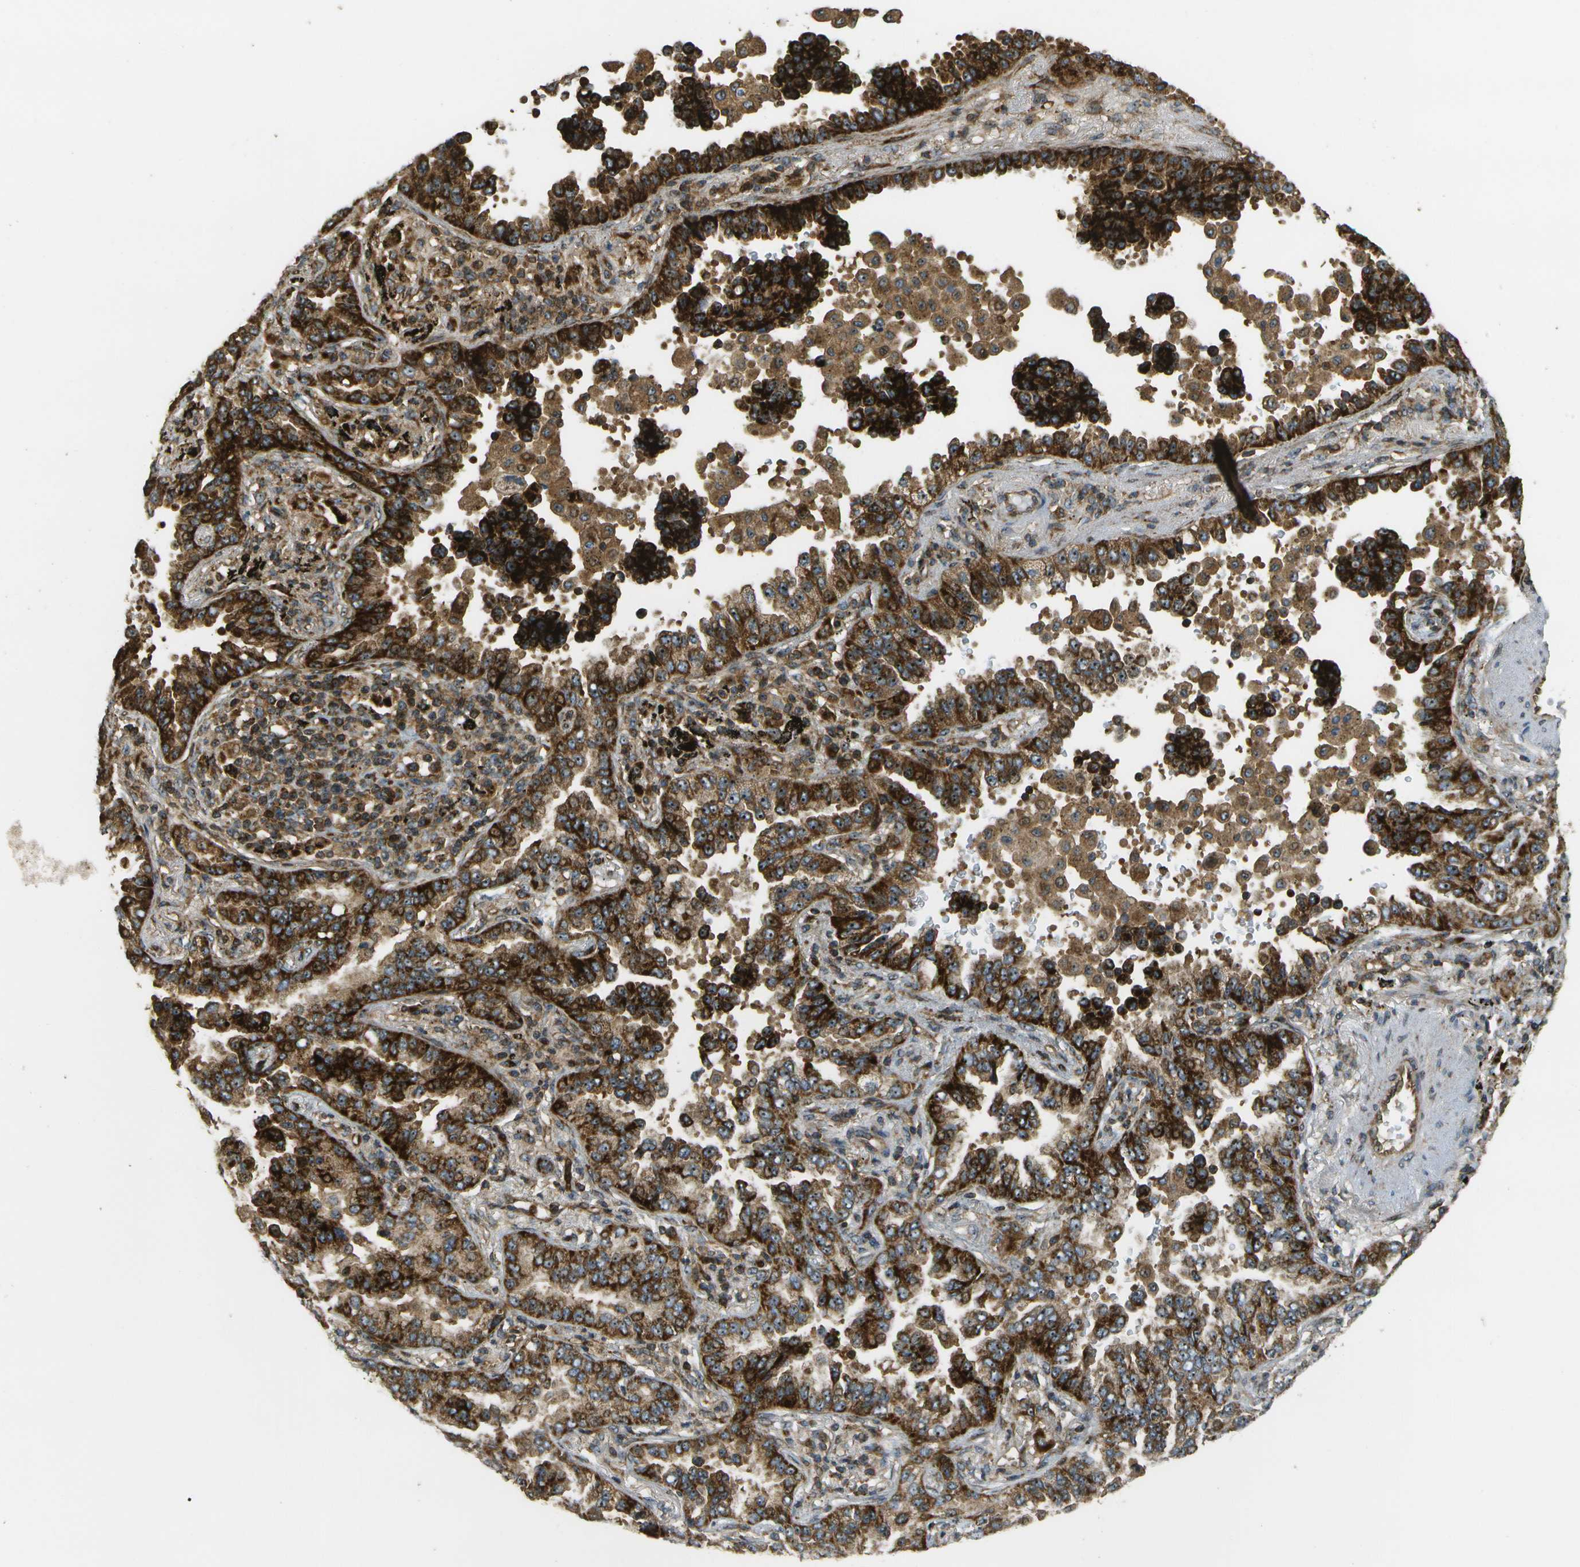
{"staining": {"intensity": "strong", "quantity": ">75%", "location": "cytoplasmic/membranous,nuclear"}, "tissue": "lung cancer", "cell_type": "Tumor cells", "image_type": "cancer", "snomed": [{"axis": "morphology", "description": "Normal tissue, NOS"}, {"axis": "morphology", "description": "Adenocarcinoma, NOS"}, {"axis": "topography", "description": "Lung"}], "caption": "About >75% of tumor cells in human lung cancer (adenocarcinoma) show strong cytoplasmic/membranous and nuclear protein expression as visualized by brown immunohistochemical staining.", "gene": "LRP12", "patient": {"sex": "male", "age": 59}}